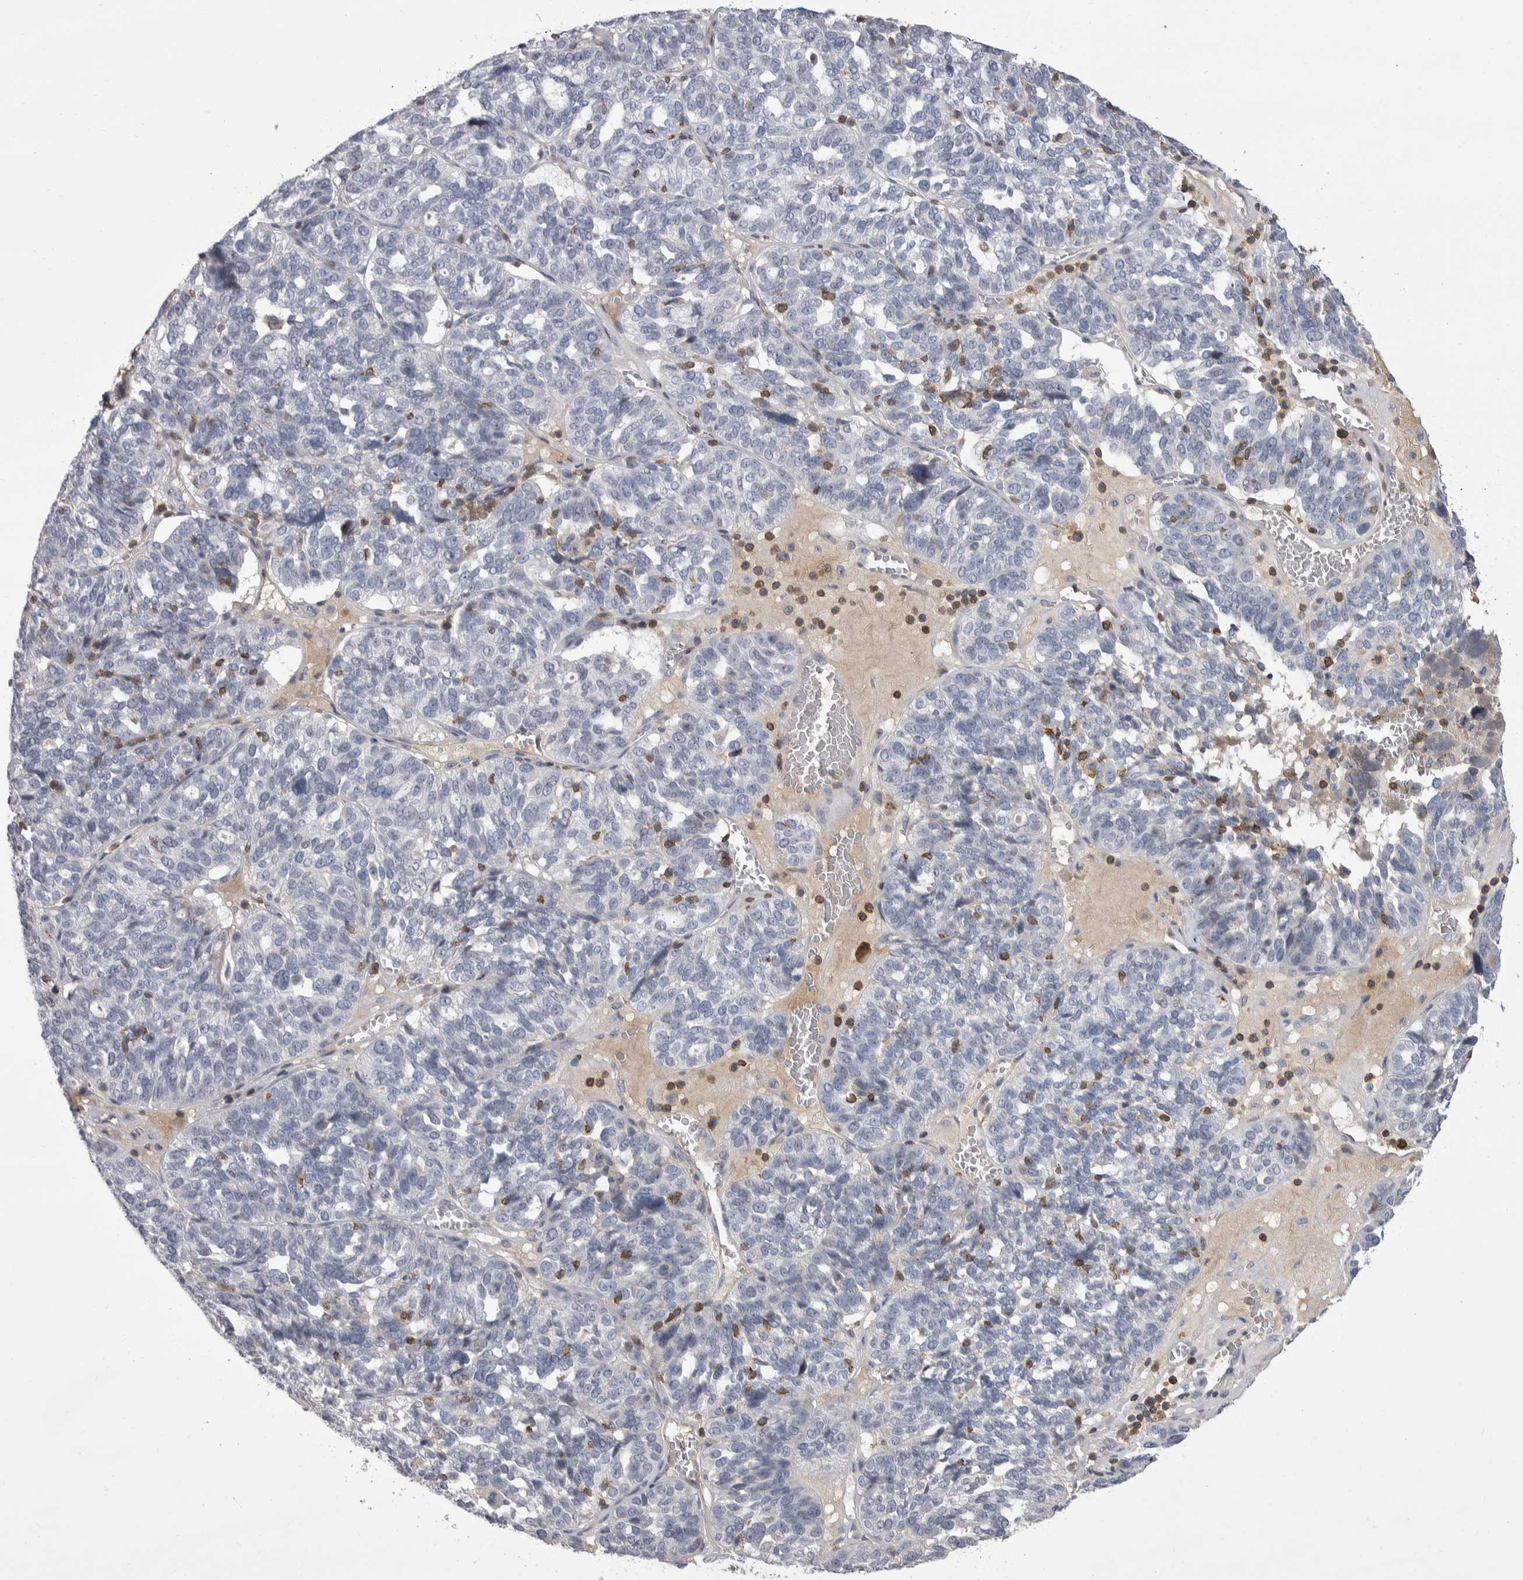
{"staining": {"intensity": "negative", "quantity": "none", "location": "none"}, "tissue": "ovarian cancer", "cell_type": "Tumor cells", "image_type": "cancer", "snomed": [{"axis": "morphology", "description": "Cystadenocarcinoma, serous, NOS"}, {"axis": "topography", "description": "Ovary"}], "caption": "A micrograph of ovarian cancer stained for a protein reveals no brown staining in tumor cells. The staining was performed using DAB to visualize the protein expression in brown, while the nuclei were stained in blue with hematoxylin (Magnification: 20x).", "gene": "CEP295NL", "patient": {"sex": "female", "age": 59}}